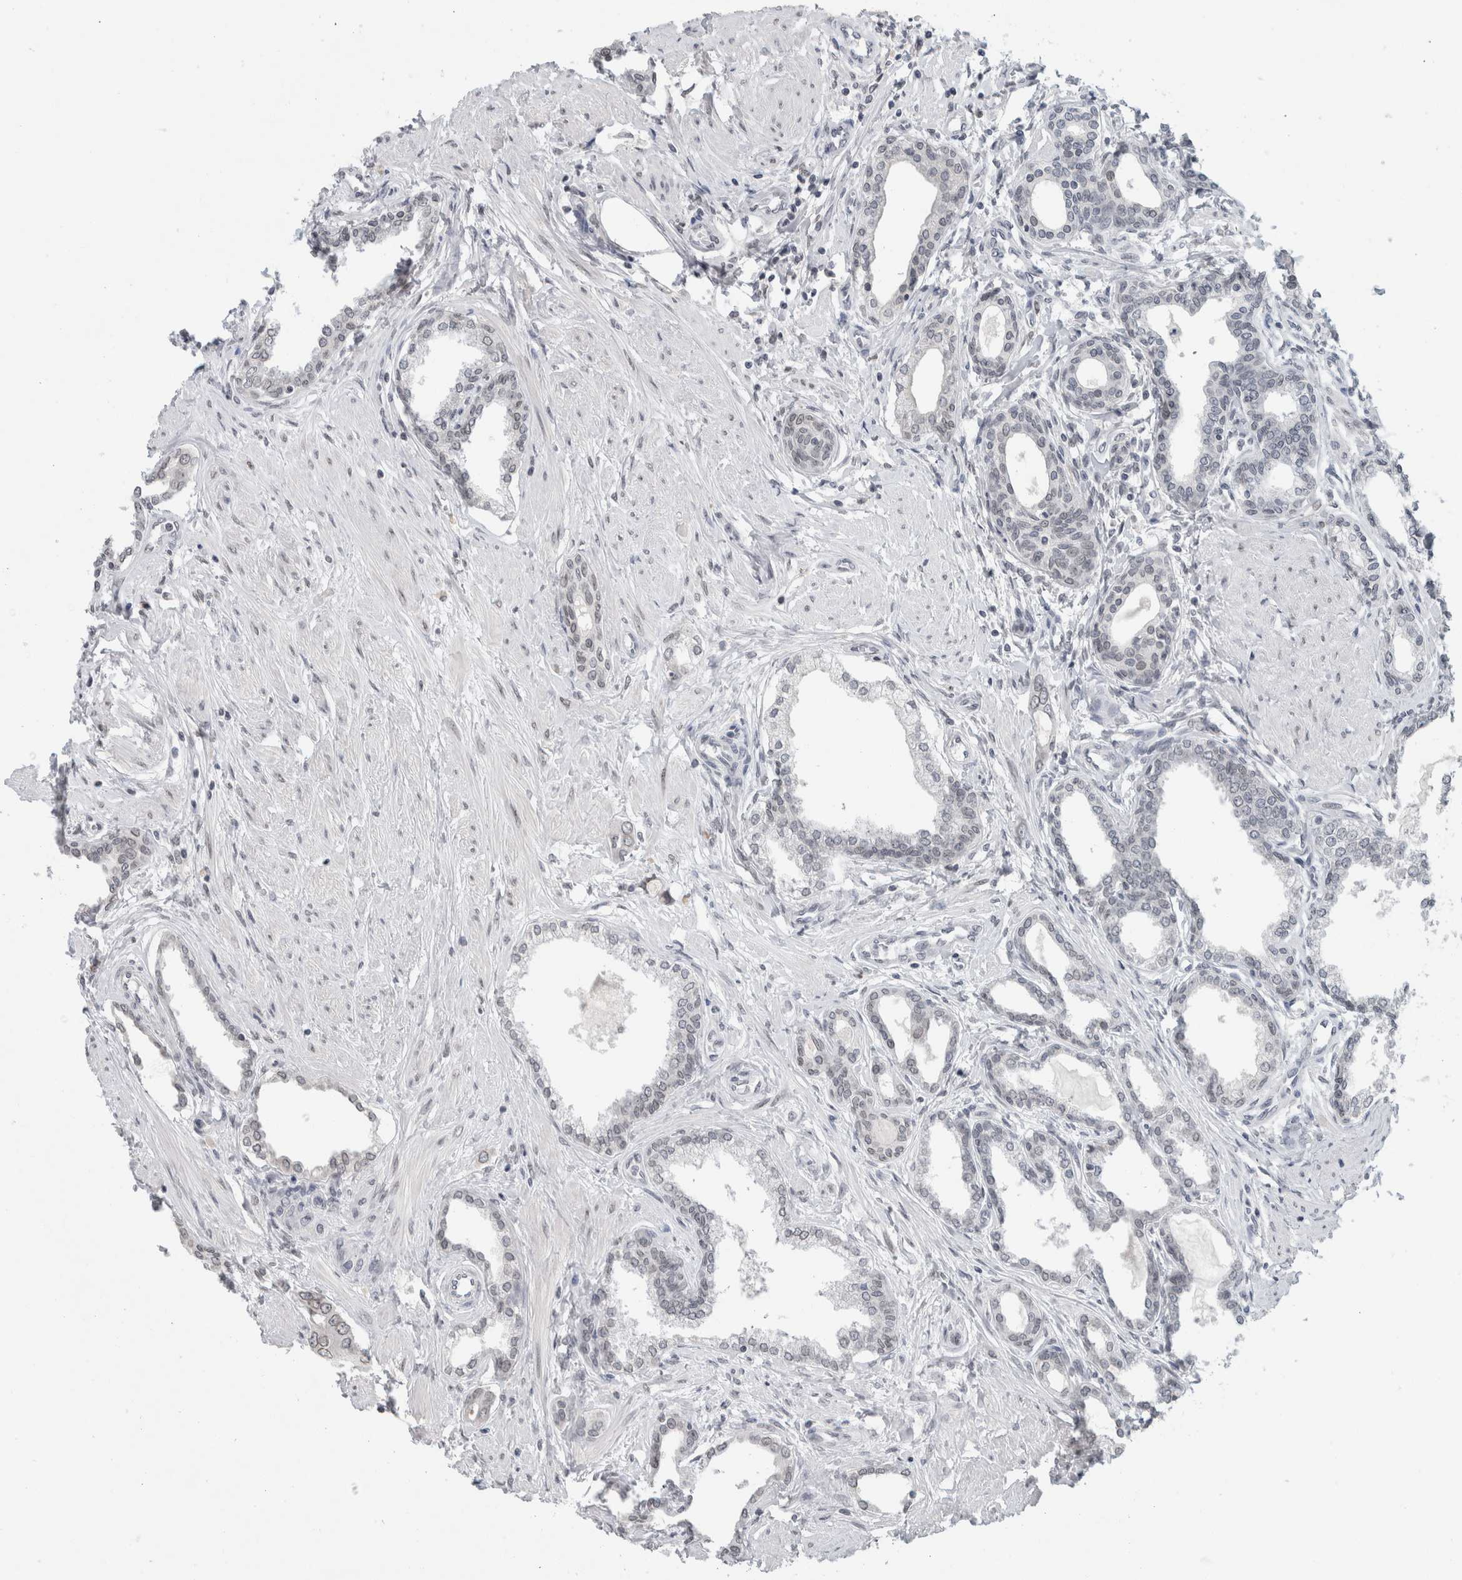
{"staining": {"intensity": "negative", "quantity": "none", "location": "none"}, "tissue": "prostate cancer", "cell_type": "Tumor cells", "image_type": "cancer", "snomed": [{"axis": "morphology", "description": "Adenocarcinoma, High grade"}, {"axis": "topography", "description": "Prostate"}], "caption": "This is an immunohistochemistry photomicrograph of human high-grade adenocarcinoma (prostate). There is no staining in tumor cells.", "gene": "ZNF770", "patient": {"sex": "male", "age": 52}}